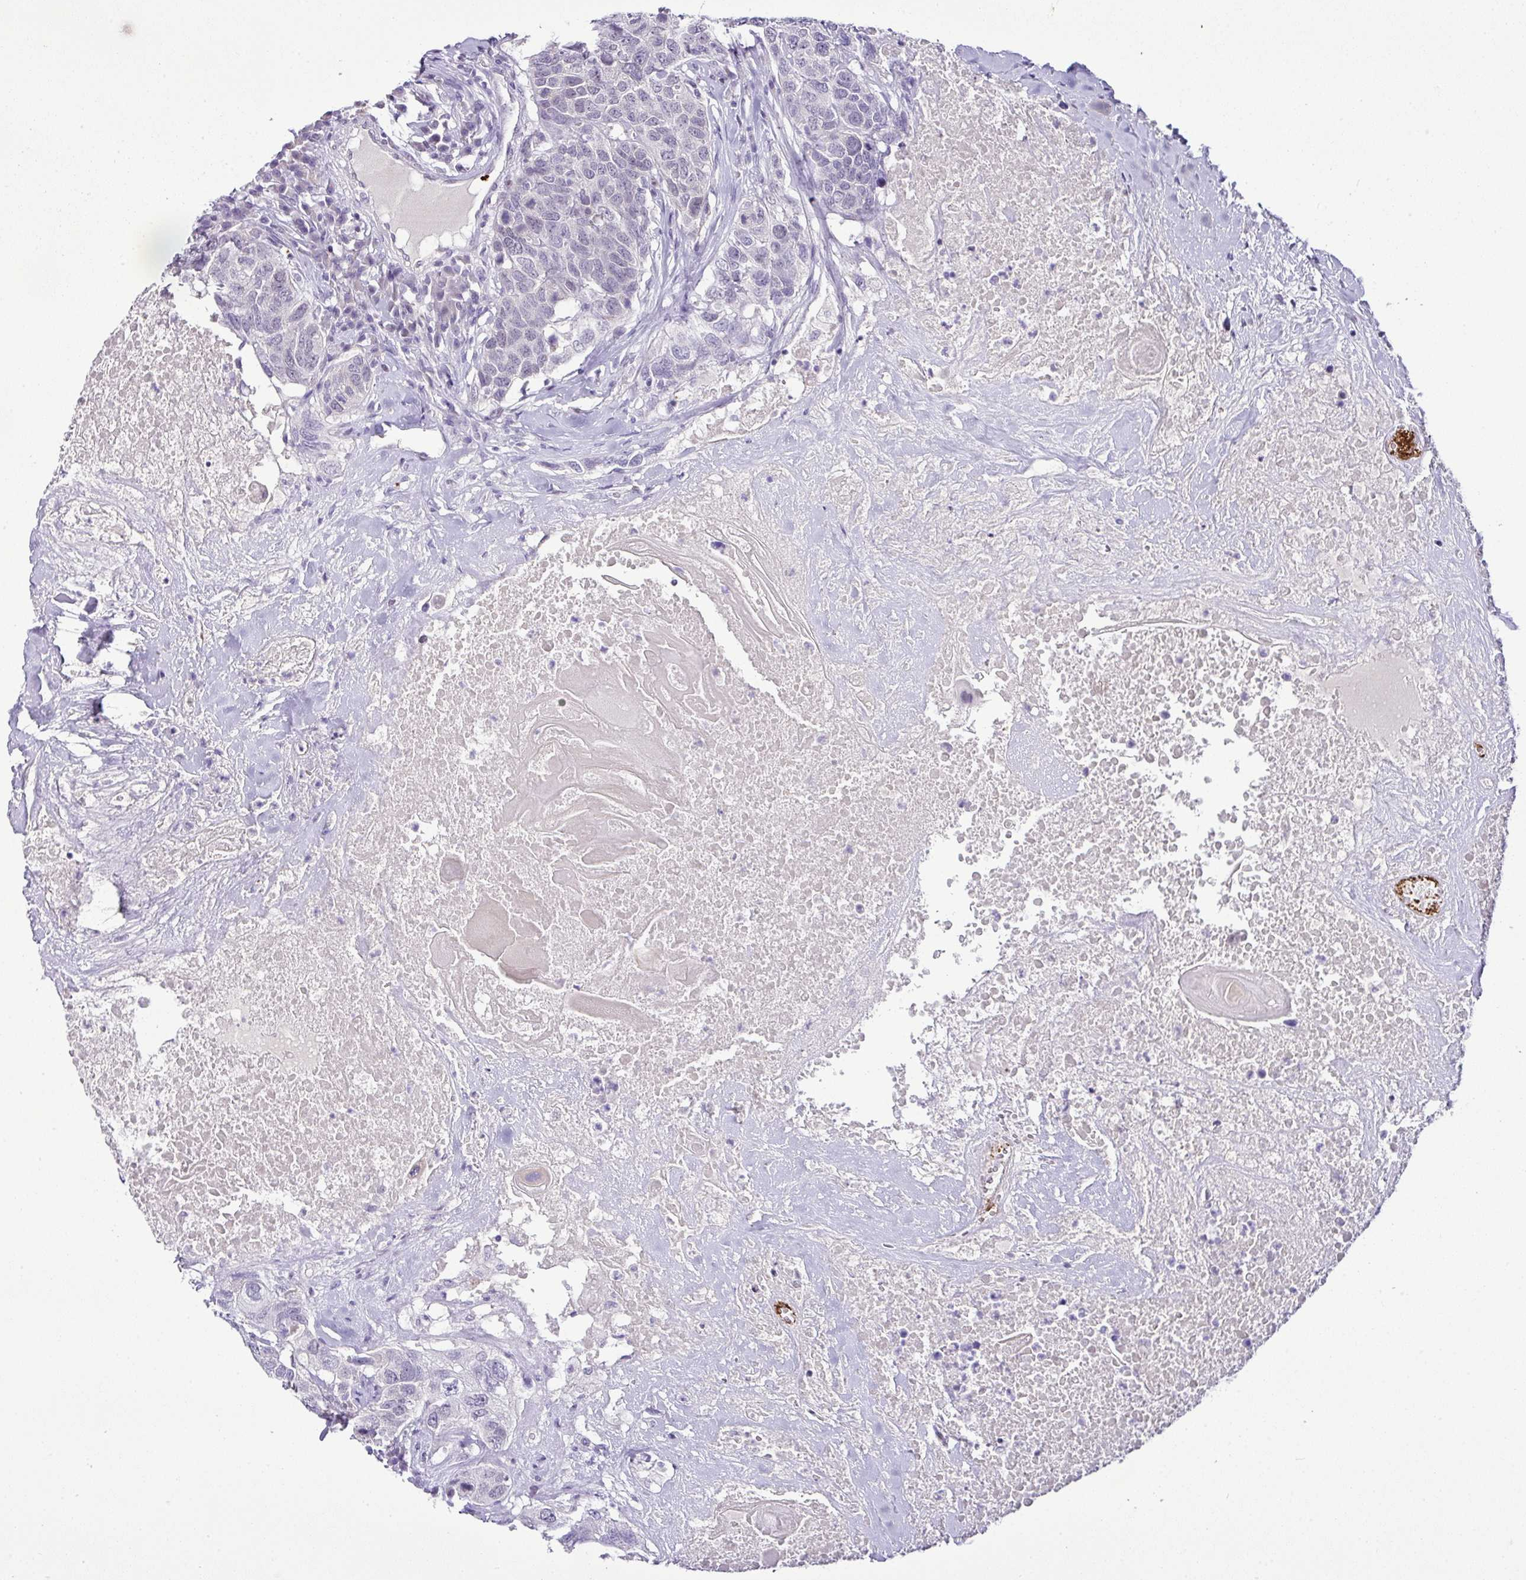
{"staining": {"intensity": "negative", "quantity": "none", "location": "none"}, "tissue": "head and neck cancer", "cell_type": "Tumor cells", "image_type": "cancer", "snomed": [{"axis": "morphology", "description": "Squamous cell carcinoma, NOS"}, {"axis": "topography", "description": "Head-Neck"}], "caption": "Immunohistochemical staining of head and neck cancer exhibits no significant staining in tumor cells.", "gene": "CMTM5", "patient": {"sex": "male", "age": 66}}